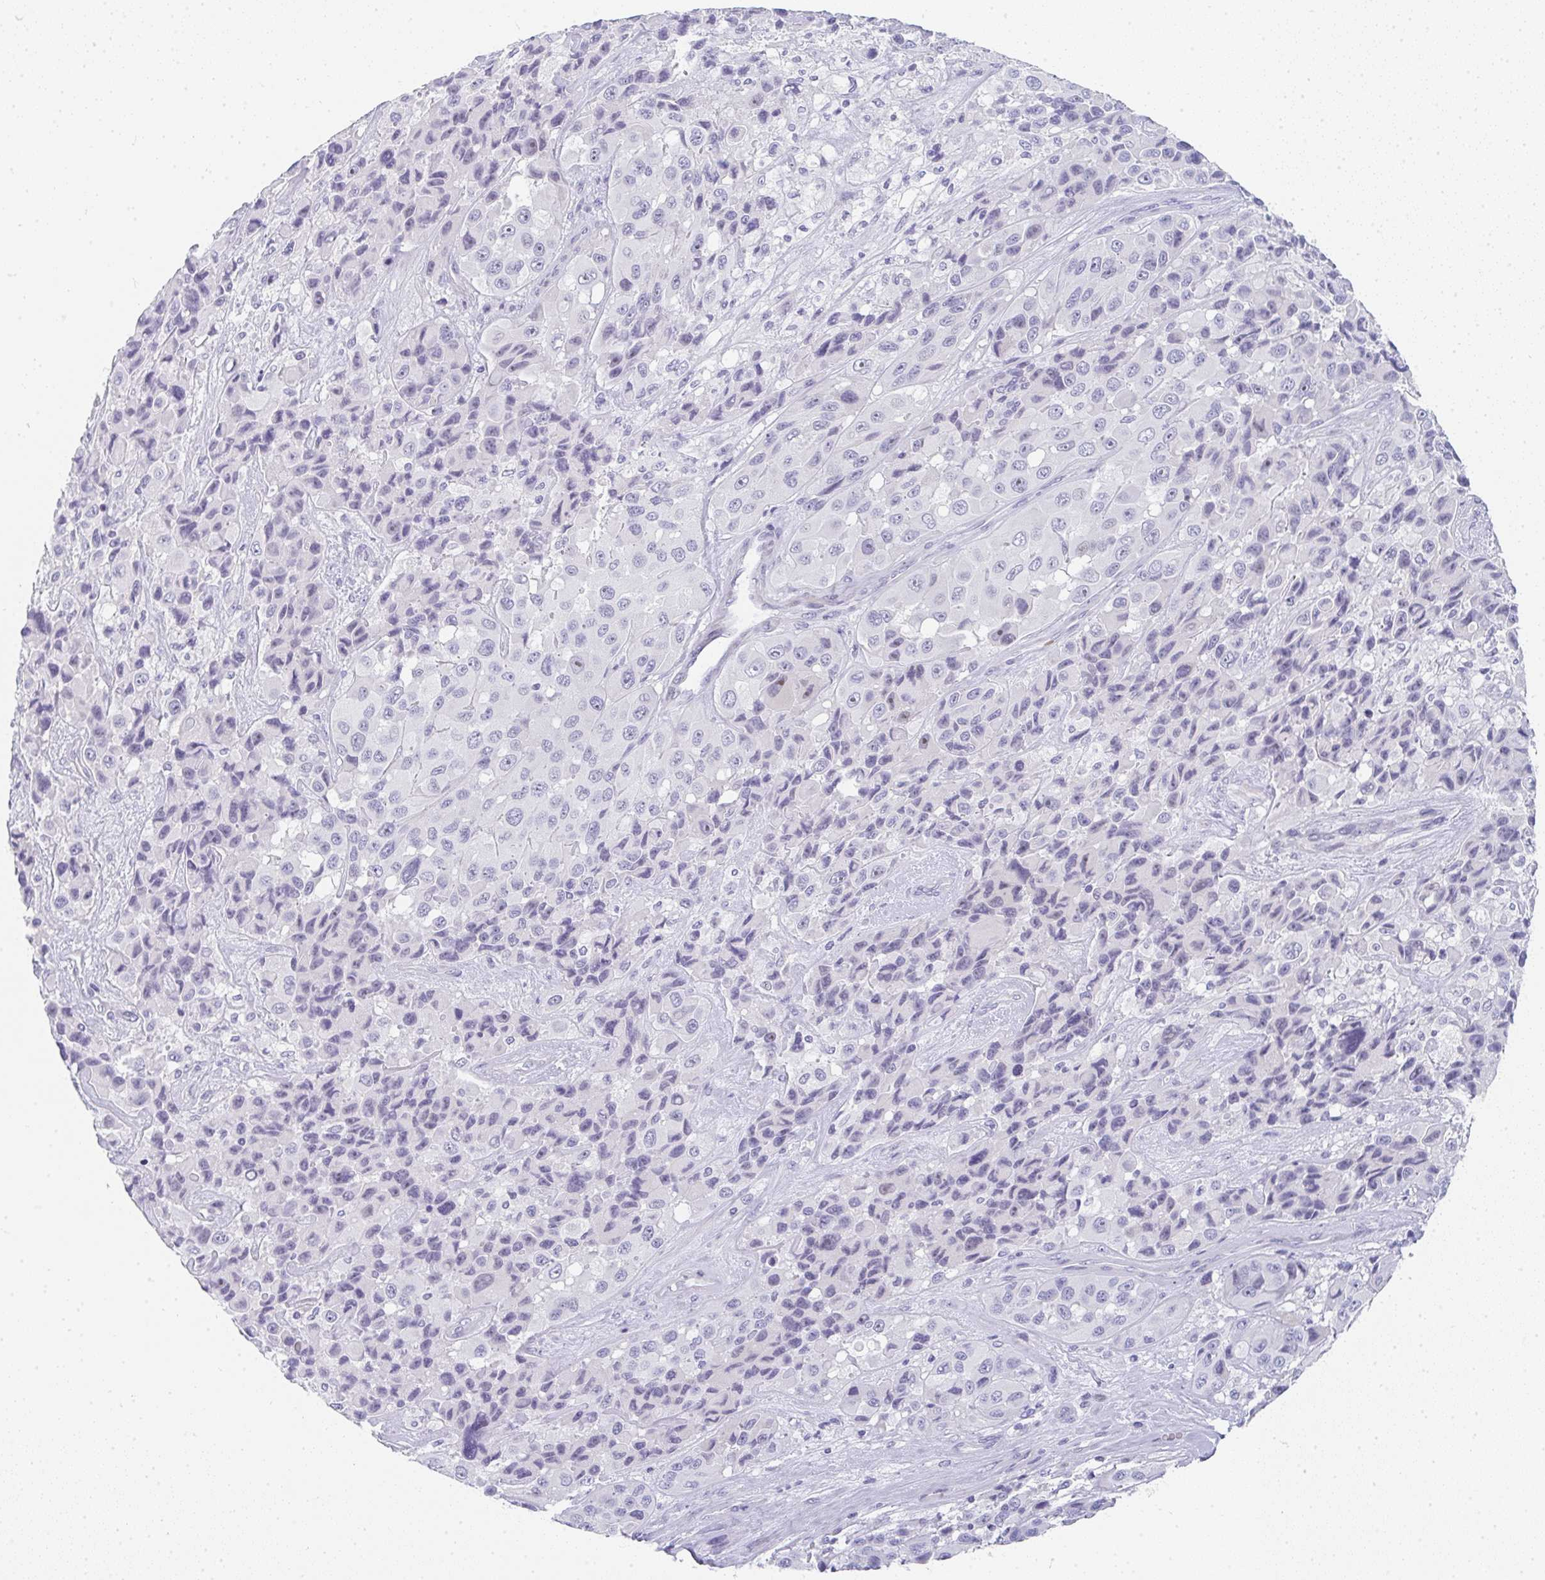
{"staining": {"intensity": "negative", "quantity": "none", "location": "none"}, "tissue": "melanoma", "cell_type": "Tumor cells", "image_type": "cancer", "snomed": [{"axis": "morphology", "description": "Malignant melanoma, Metastatic site"}, {"axis": "topography", "description": "Lymph node"}], "caption": "Malignant melanoma (metastatic site) stained for a protein using IHC reveals no positivity tumor cells.", "gene": "NEU2", "patient": {"sex": "female", "age": 65}}